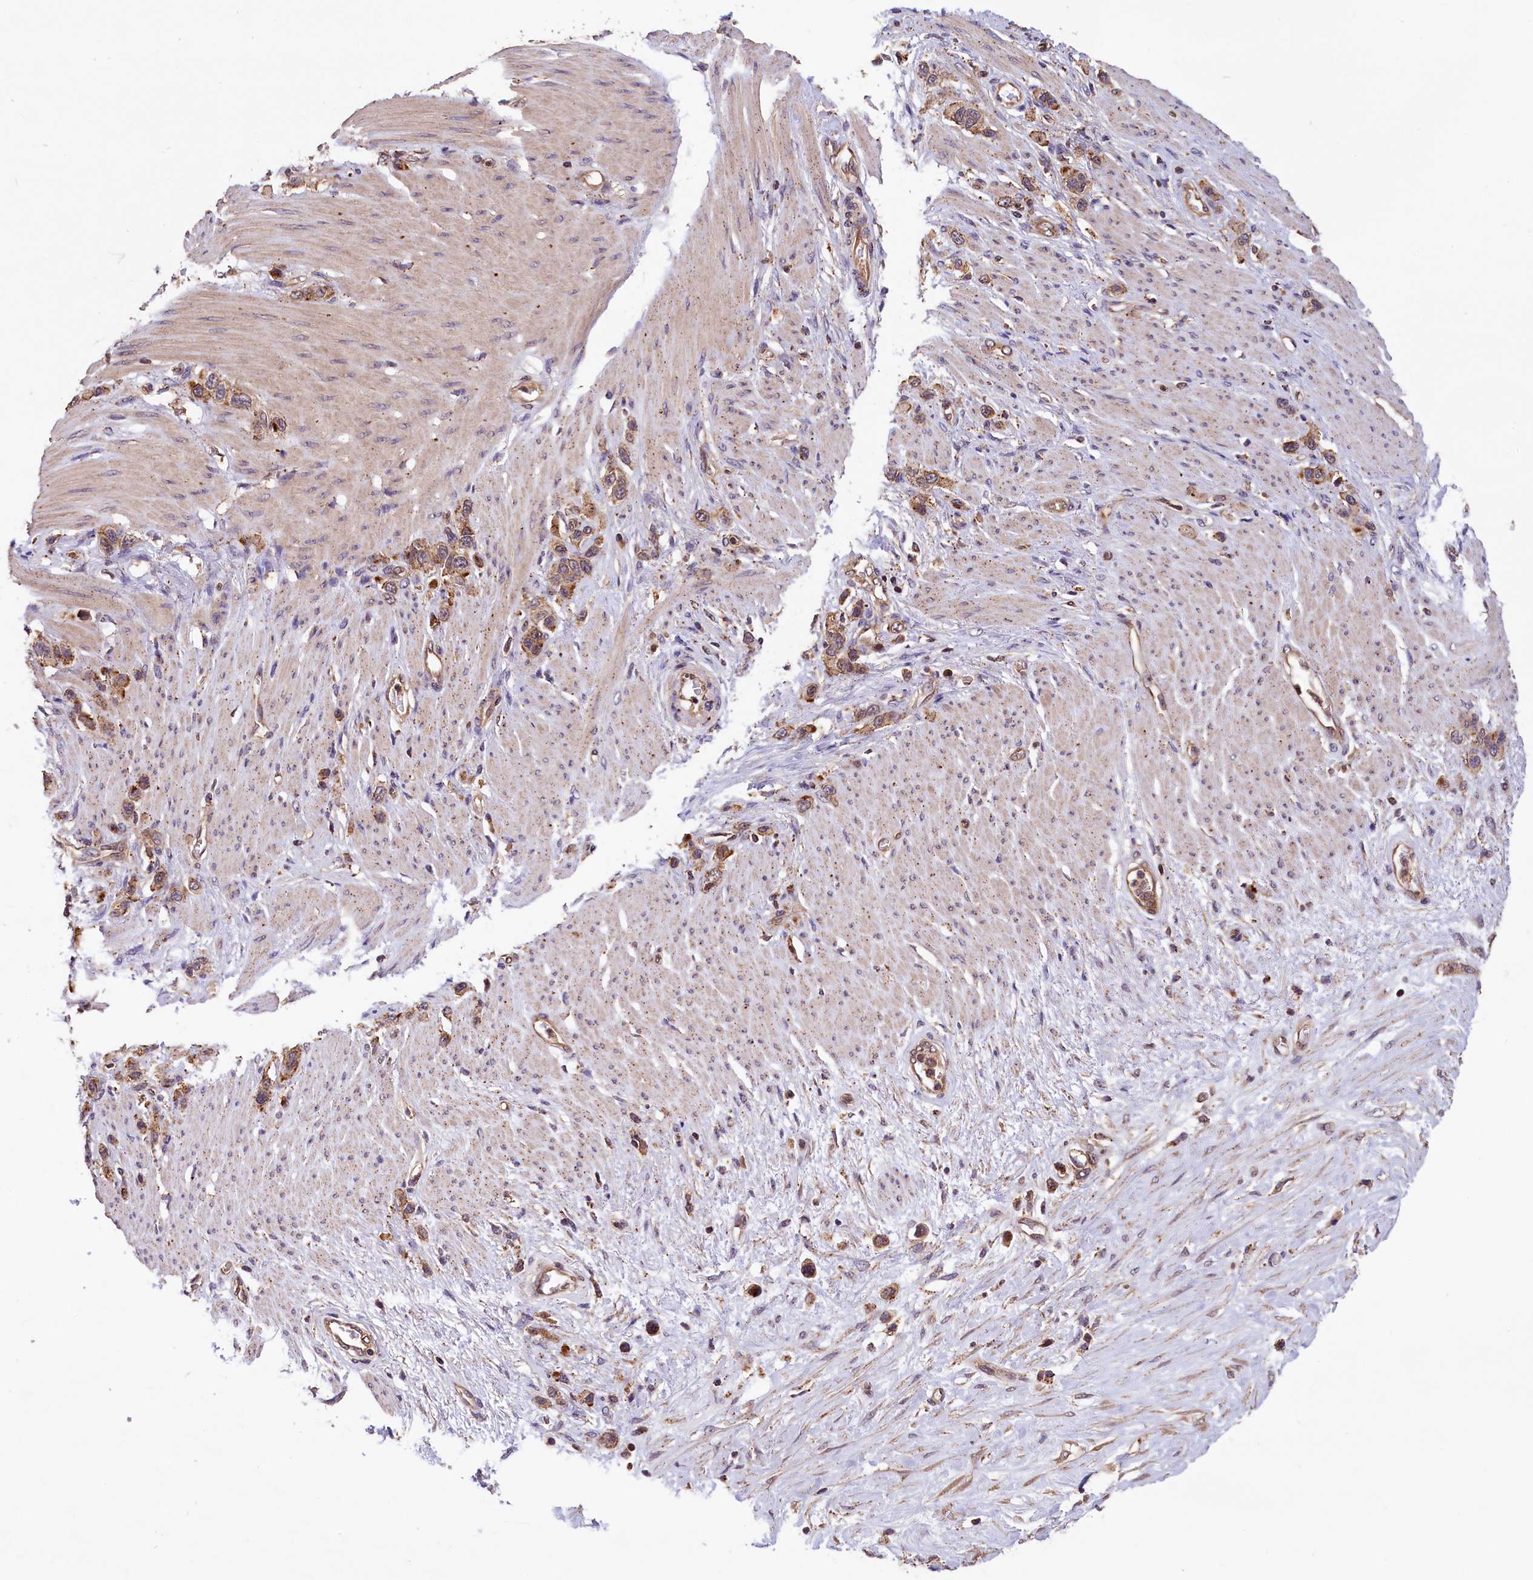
{"staining": {"intensity": "moderate", "quantity": ">75%", "location": "cytoplasmic/membranous"}, "tissue": "stomach cancer", "cell_type": "Tumor cells", "image_type": "cancer", "snomed": [{"axis": "morphology", "description": "Adenocarcinoma, NOS"}, {"axis": "morphology", "description": "Adenocarcinoma, High grade"}, {"axis": "topography", "description": "Stomach, upper"}, {"axis": "topography", "description": "Stomach, lower"}], "caption": "About >75% of tumor cells in stomach cancer display moderate cytoplasmic/membranous protein expression as visualized by brown immunohistochemical staining.", "gene": "IST1", "patient": {"sex": "female", "age": 65}}